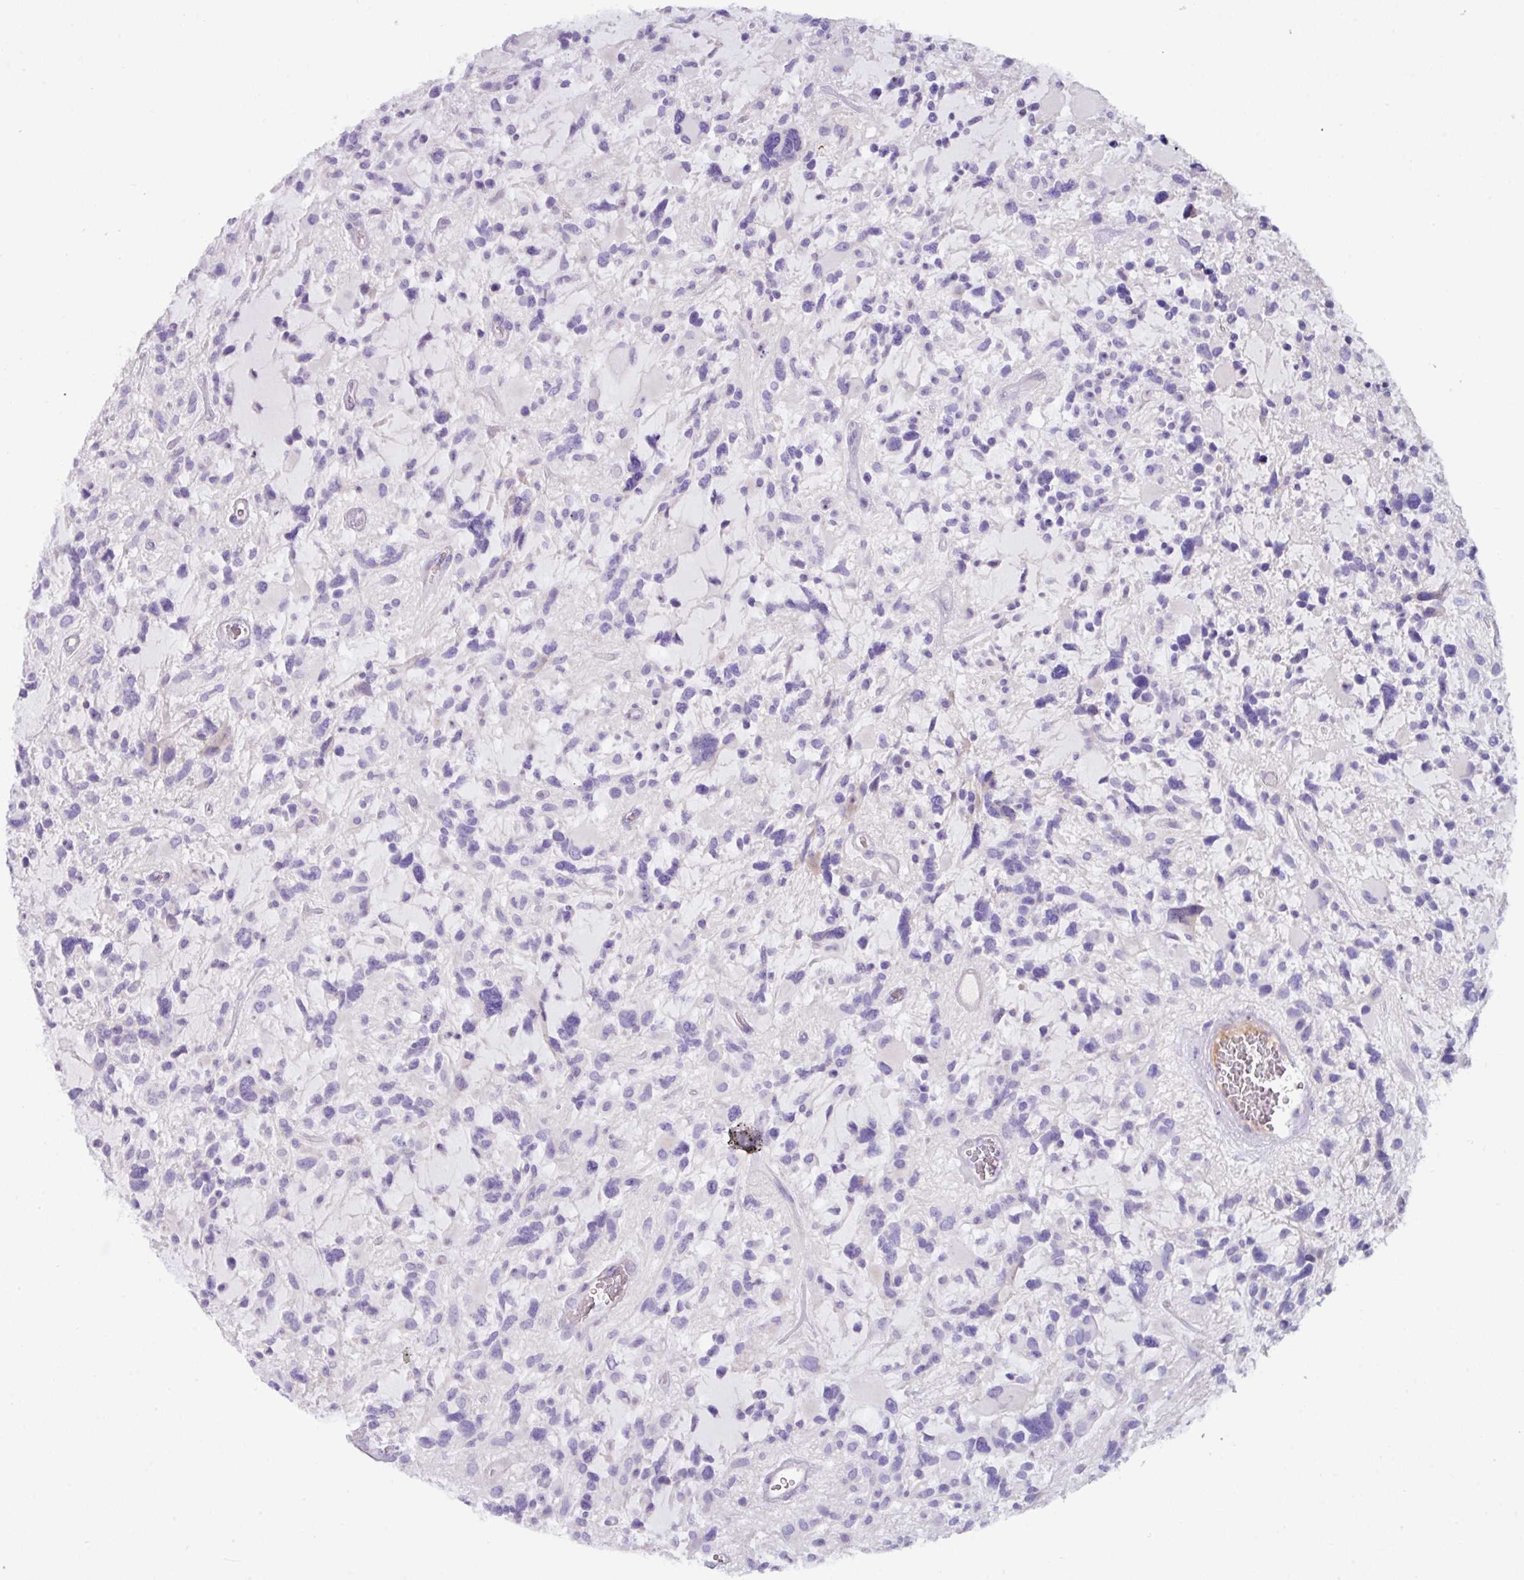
{"staining": {"intensity": "negative", "quantity": "none", "location": "none"}, "tissue": "glioma", "cell_type": "Tumor cells", "image_type": "cancer", "snomed": [{"axis": "morphology", "description": "Glioma, malignant, High grade"}, {"axis": "topography", "description": "Brain"}], "caption": "IHC of human malignant glioma (high-grade) reveals no staining in tumor cells.", "gene": "RGS16", "patient": {"sex": "female", "age": 11}}